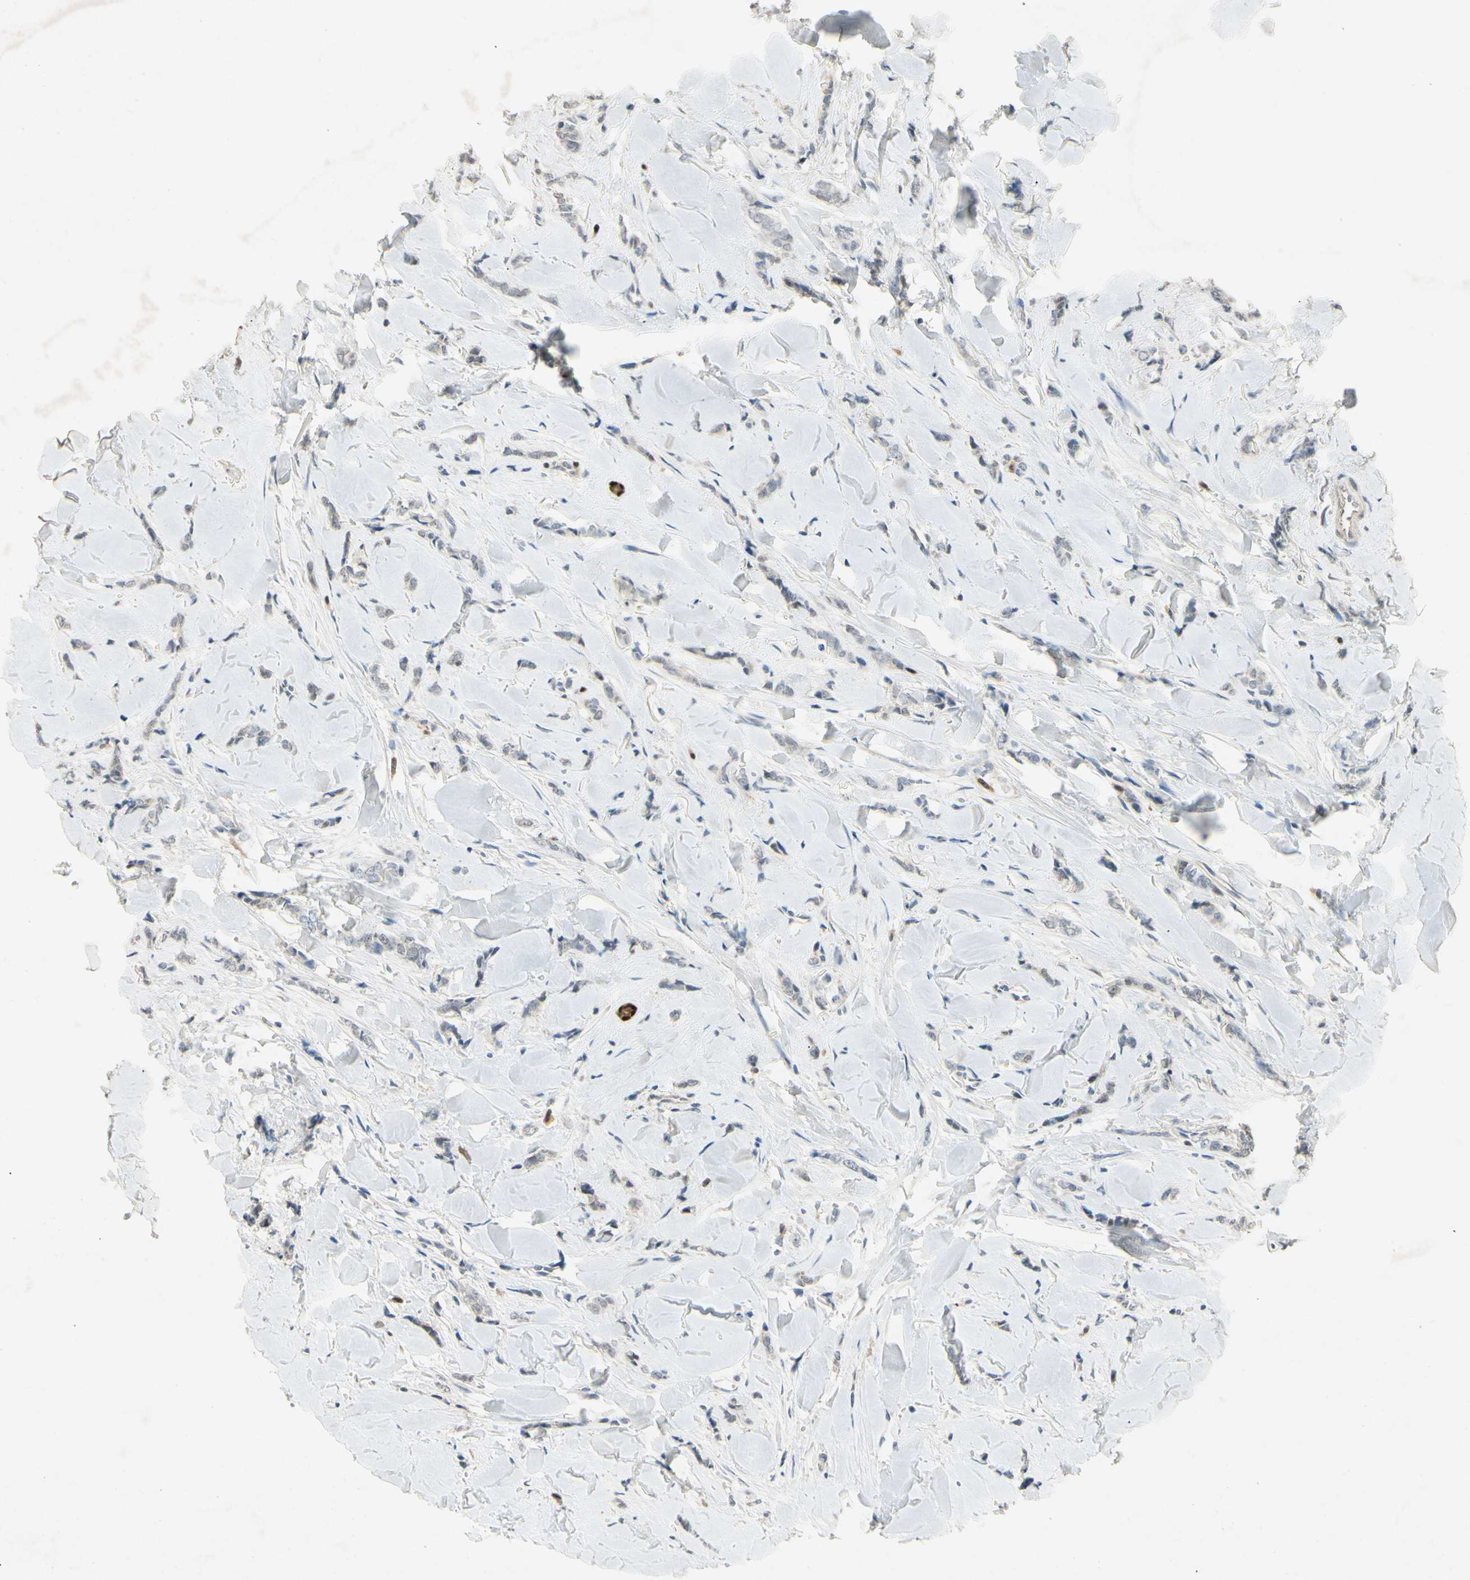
{"staining": {"intensity": "negative", "quantity": "none", "location": "none"}, "tissue": "breast cancer", "cell_type": "Tumor cells", "image_type": "cancer", "snomed": [{"axis": "morphology", "description": "Lobular carcinoma"}, {"axis": "topography", "description": "Skin"}, {"axis": "topography", "description": "Breast"}], "caption": "IHC of human lobular carcinoma (breast) reveals no positivity in tumor cells.", "gene": "HSPA1B", "patient": {"sex": "female", "age": 46}}